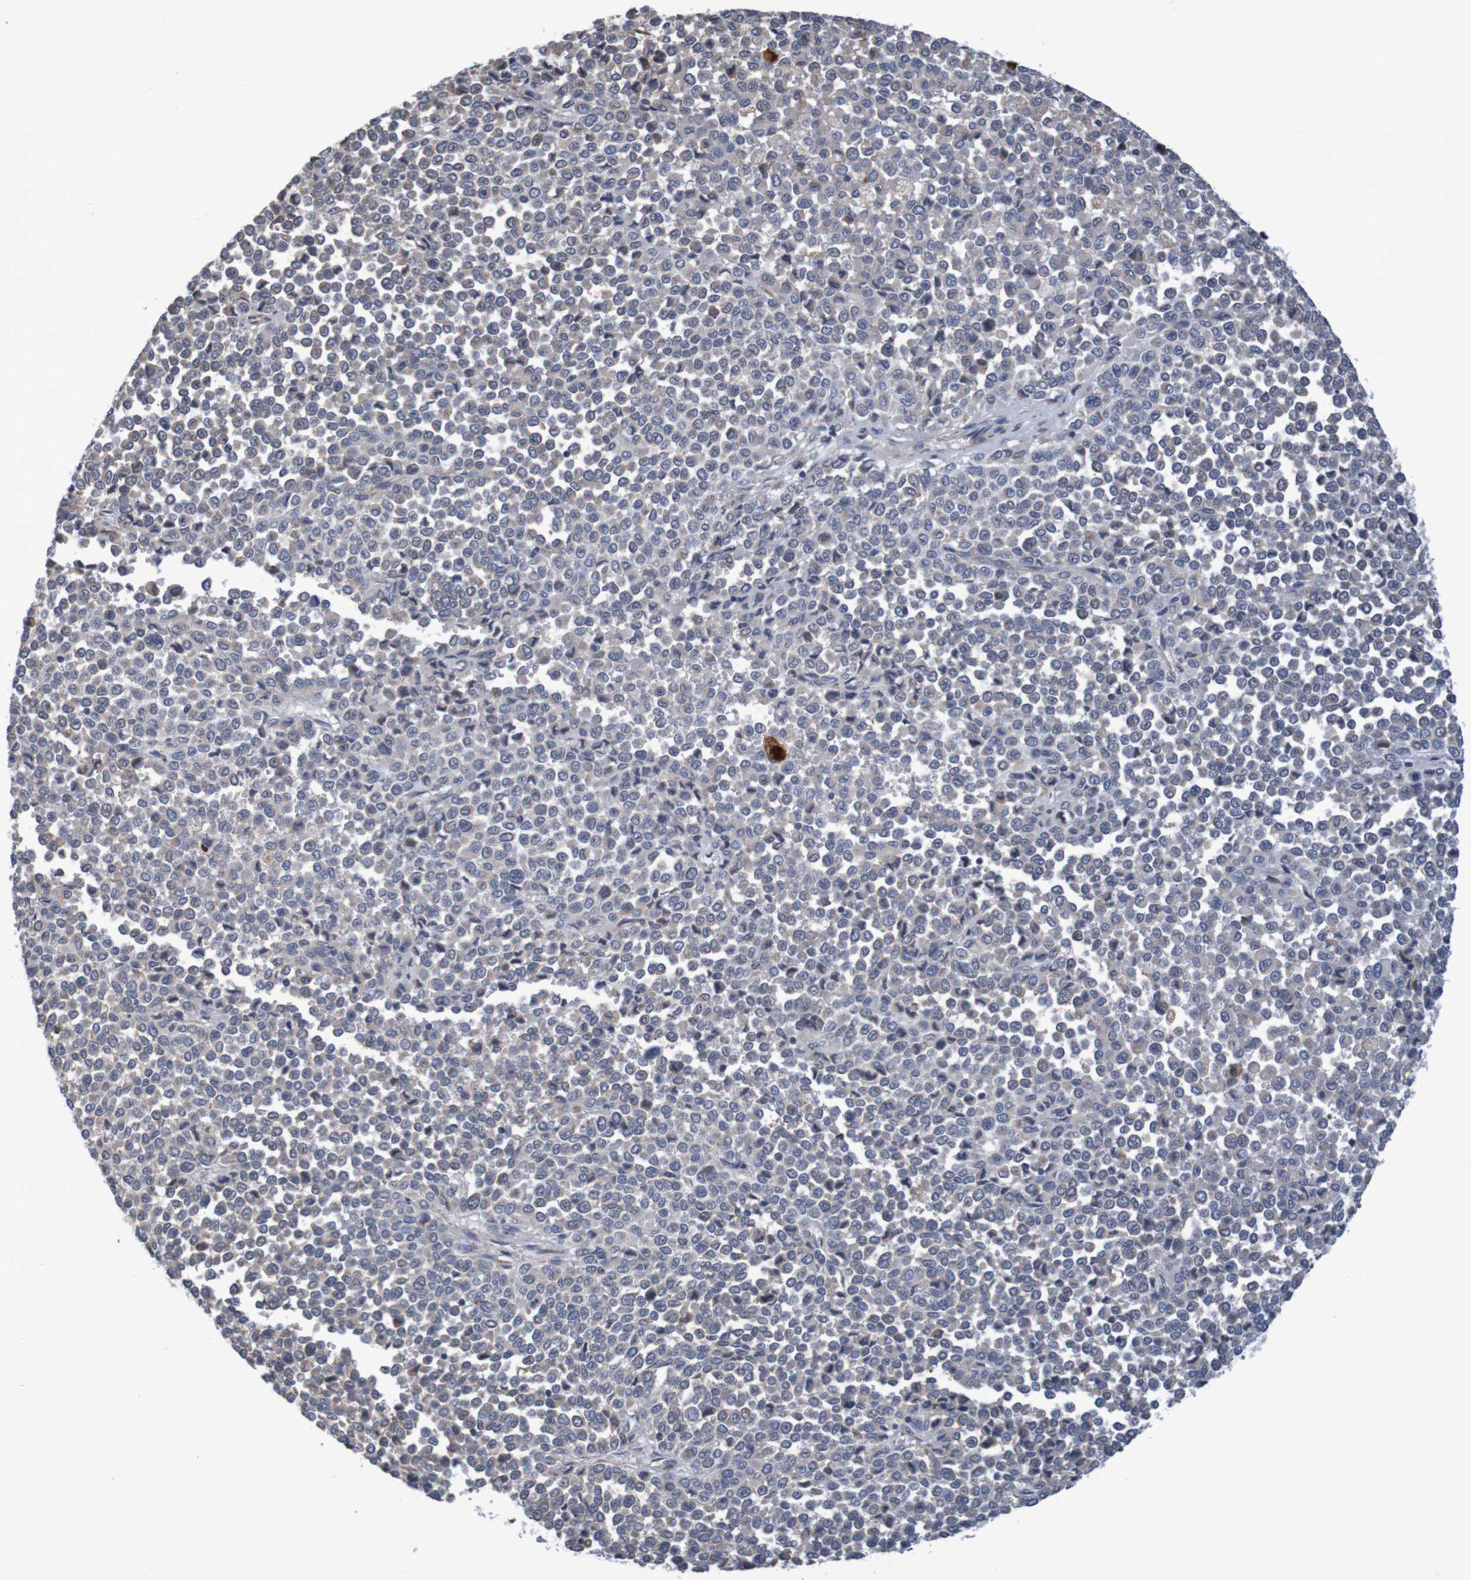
{"staining": {"intensity": "negative", "quantity": "none", "location": "none"}, "tissue": "melanoma", "cell_type": "Tumor cells", "image_type": "cancer", "snomed": [{"axis": "morphology", "description": "Malignant melanoma, Metastatic site"}, {"axis": "topography", "description": "Pancreas"}], "caption": "Immunohistochemical staining of melanoma shows no significant positivity in tumor cells.", "gene": "CLDN18", "patient": {"sex": "female", "age": 30}}